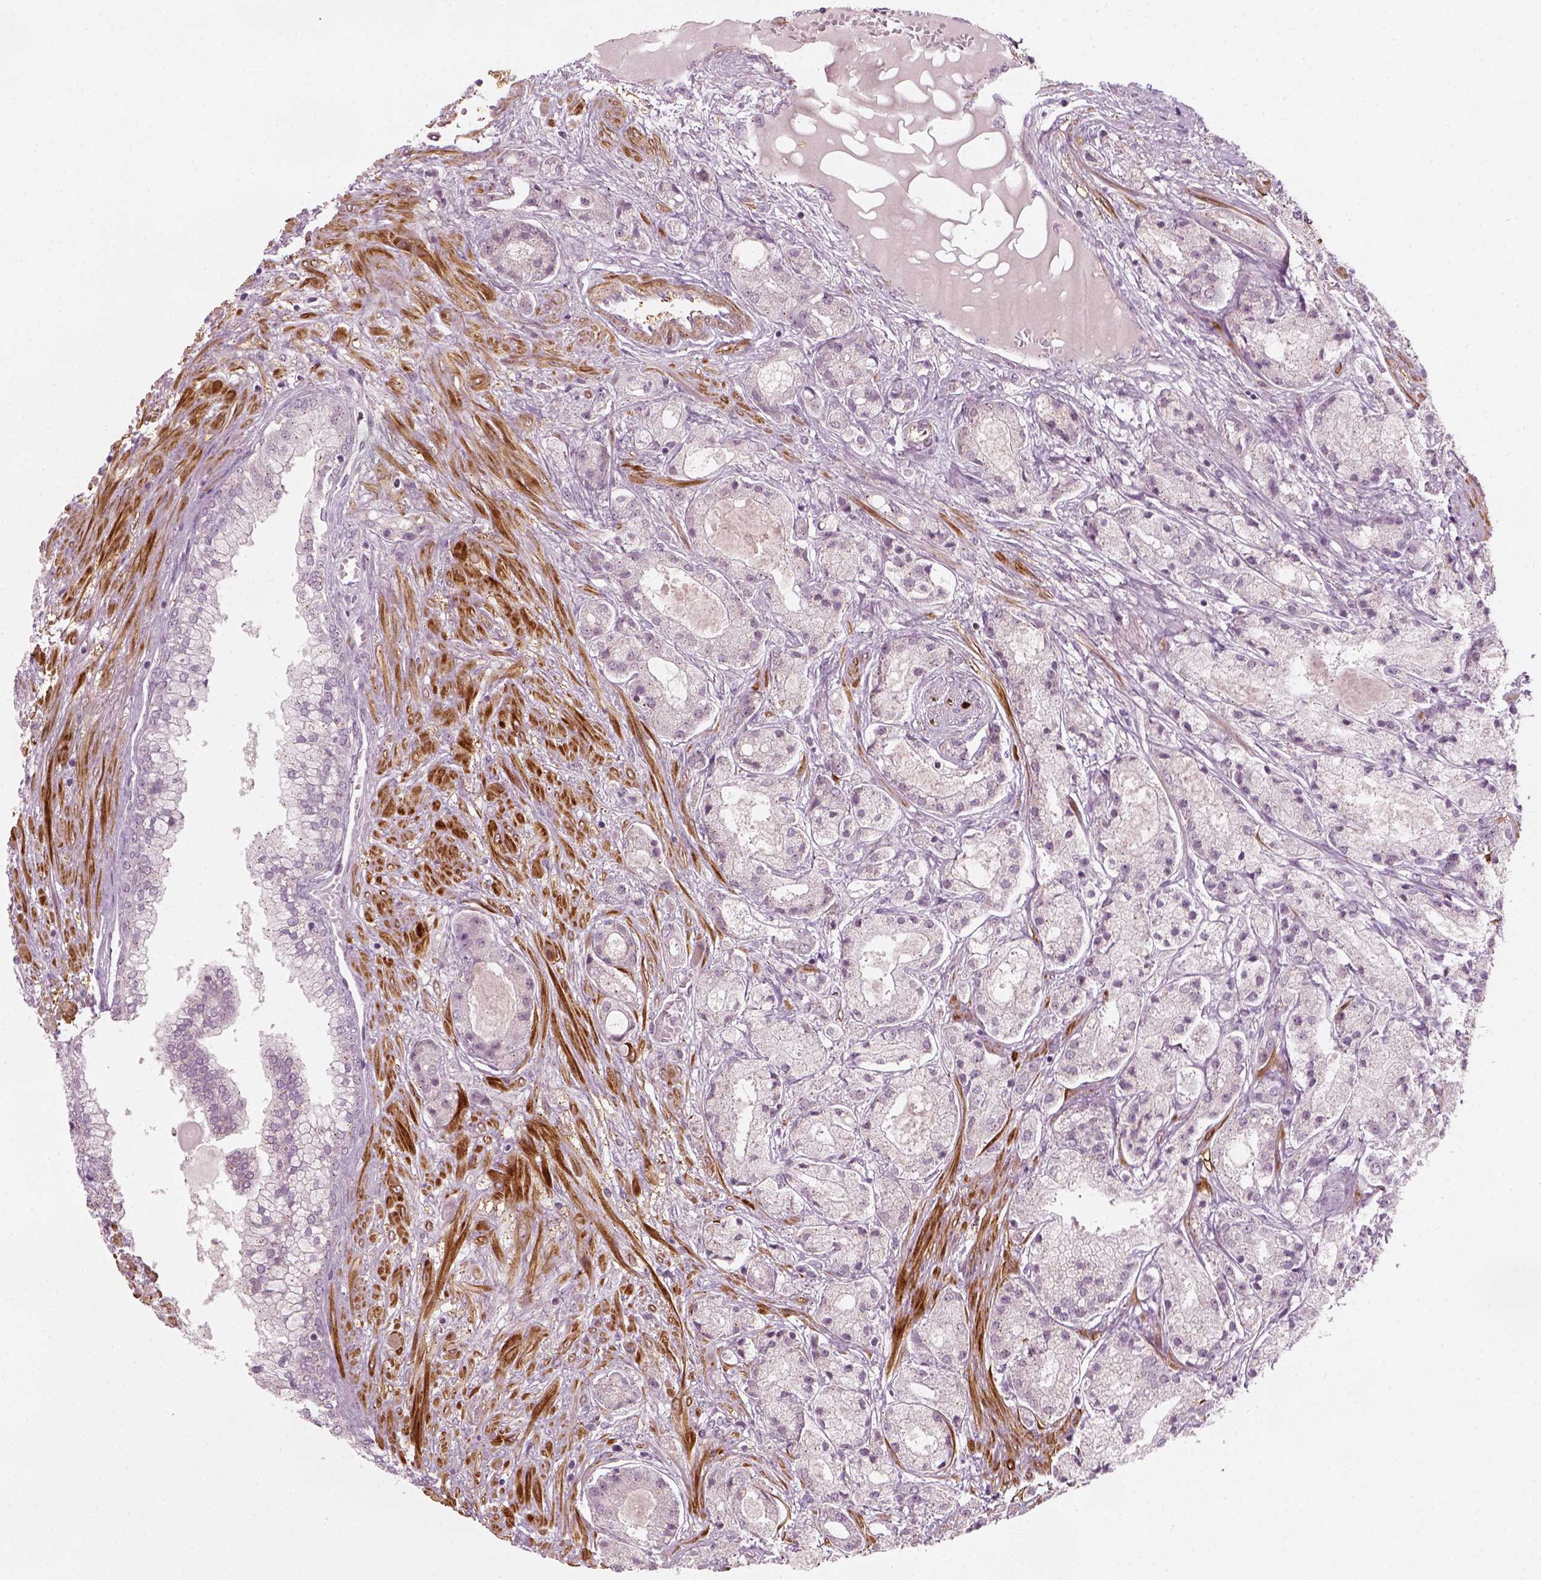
{"staining": {"intensity": "negative", "quantity": "none", "location": "none"}, "tissue": "prostate cancer", "cell_type": "Tumor cells", "image_type": "cancer", "snomed": [{"axis": "morphology", "description": "Adenocarcinoma, High grade"}, {"axis": "topography", "description": "Prostate"}], "caption": "DAB (3,3'-diaminobenzidine) immunohistochemical staining of human adenocarcinoma (high-grade) (prostate) reveals no significant expression in tumor cells. (DAB immunohistochemistry (IHC) with hematoxylin counter stain).", "gene": "MLIP", "patient": {"sex": "male", "age": 67}}